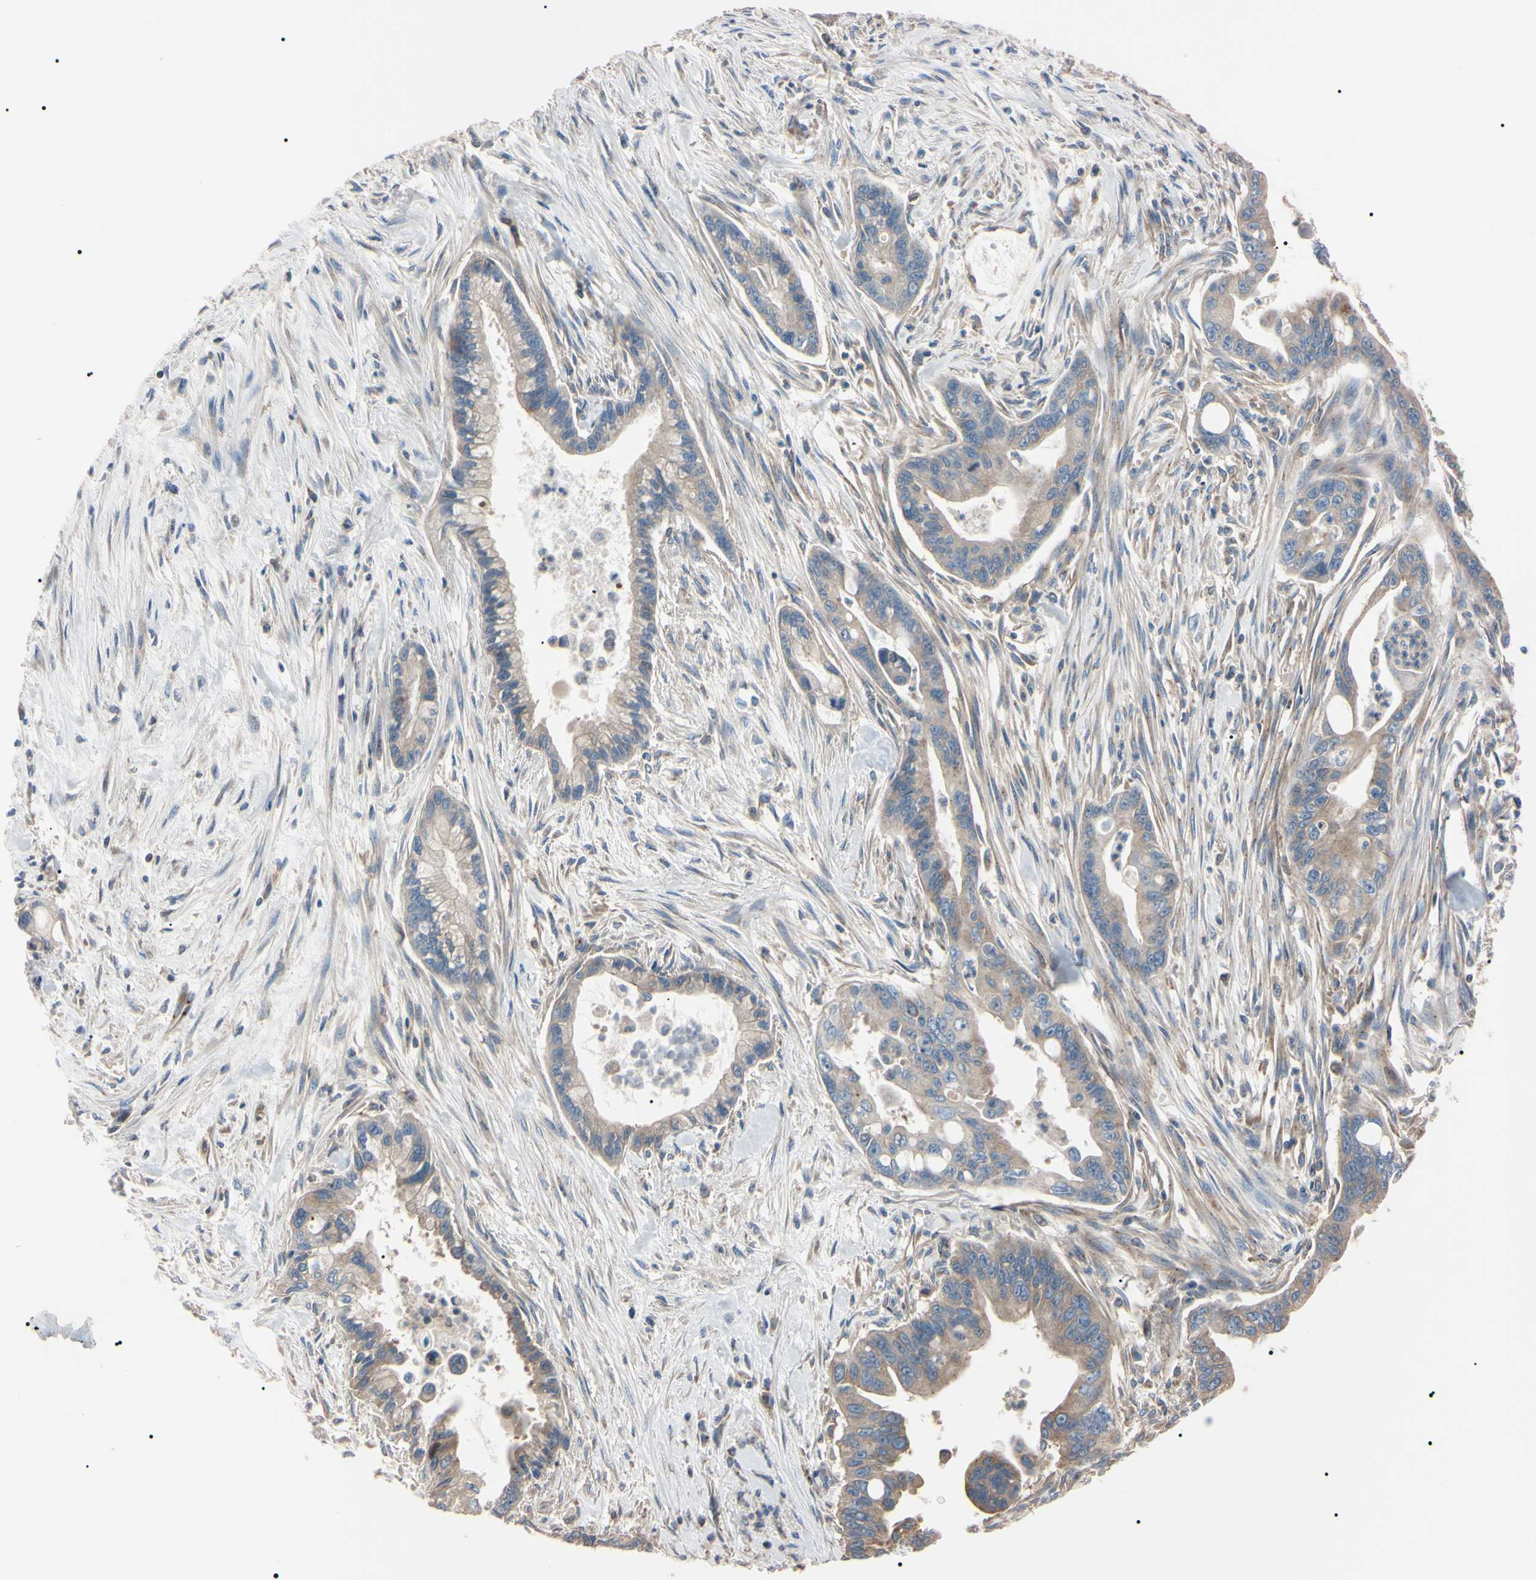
{"staining": {"intensity": "weak", "quantity": ">75%", "location": "cytoplasmic/membranous"}, "tissue": "pancreatic cancer", "cell_type": "Tumor cells", "image_type": "cancer", "snomed": [{"axis": "morphology", "description": "Adenocarcinoma, NOS"}, {"axis": "topography", "description": "Pancreas"}], "caption": "Human pancreatic cancer stained for a protein (brown) displays weak cytoplasmic/membranous positive expression in approximately >75% of tumor cells.", "gene": "PRKACA", "patient": {"sex": "male", "age": 70}}